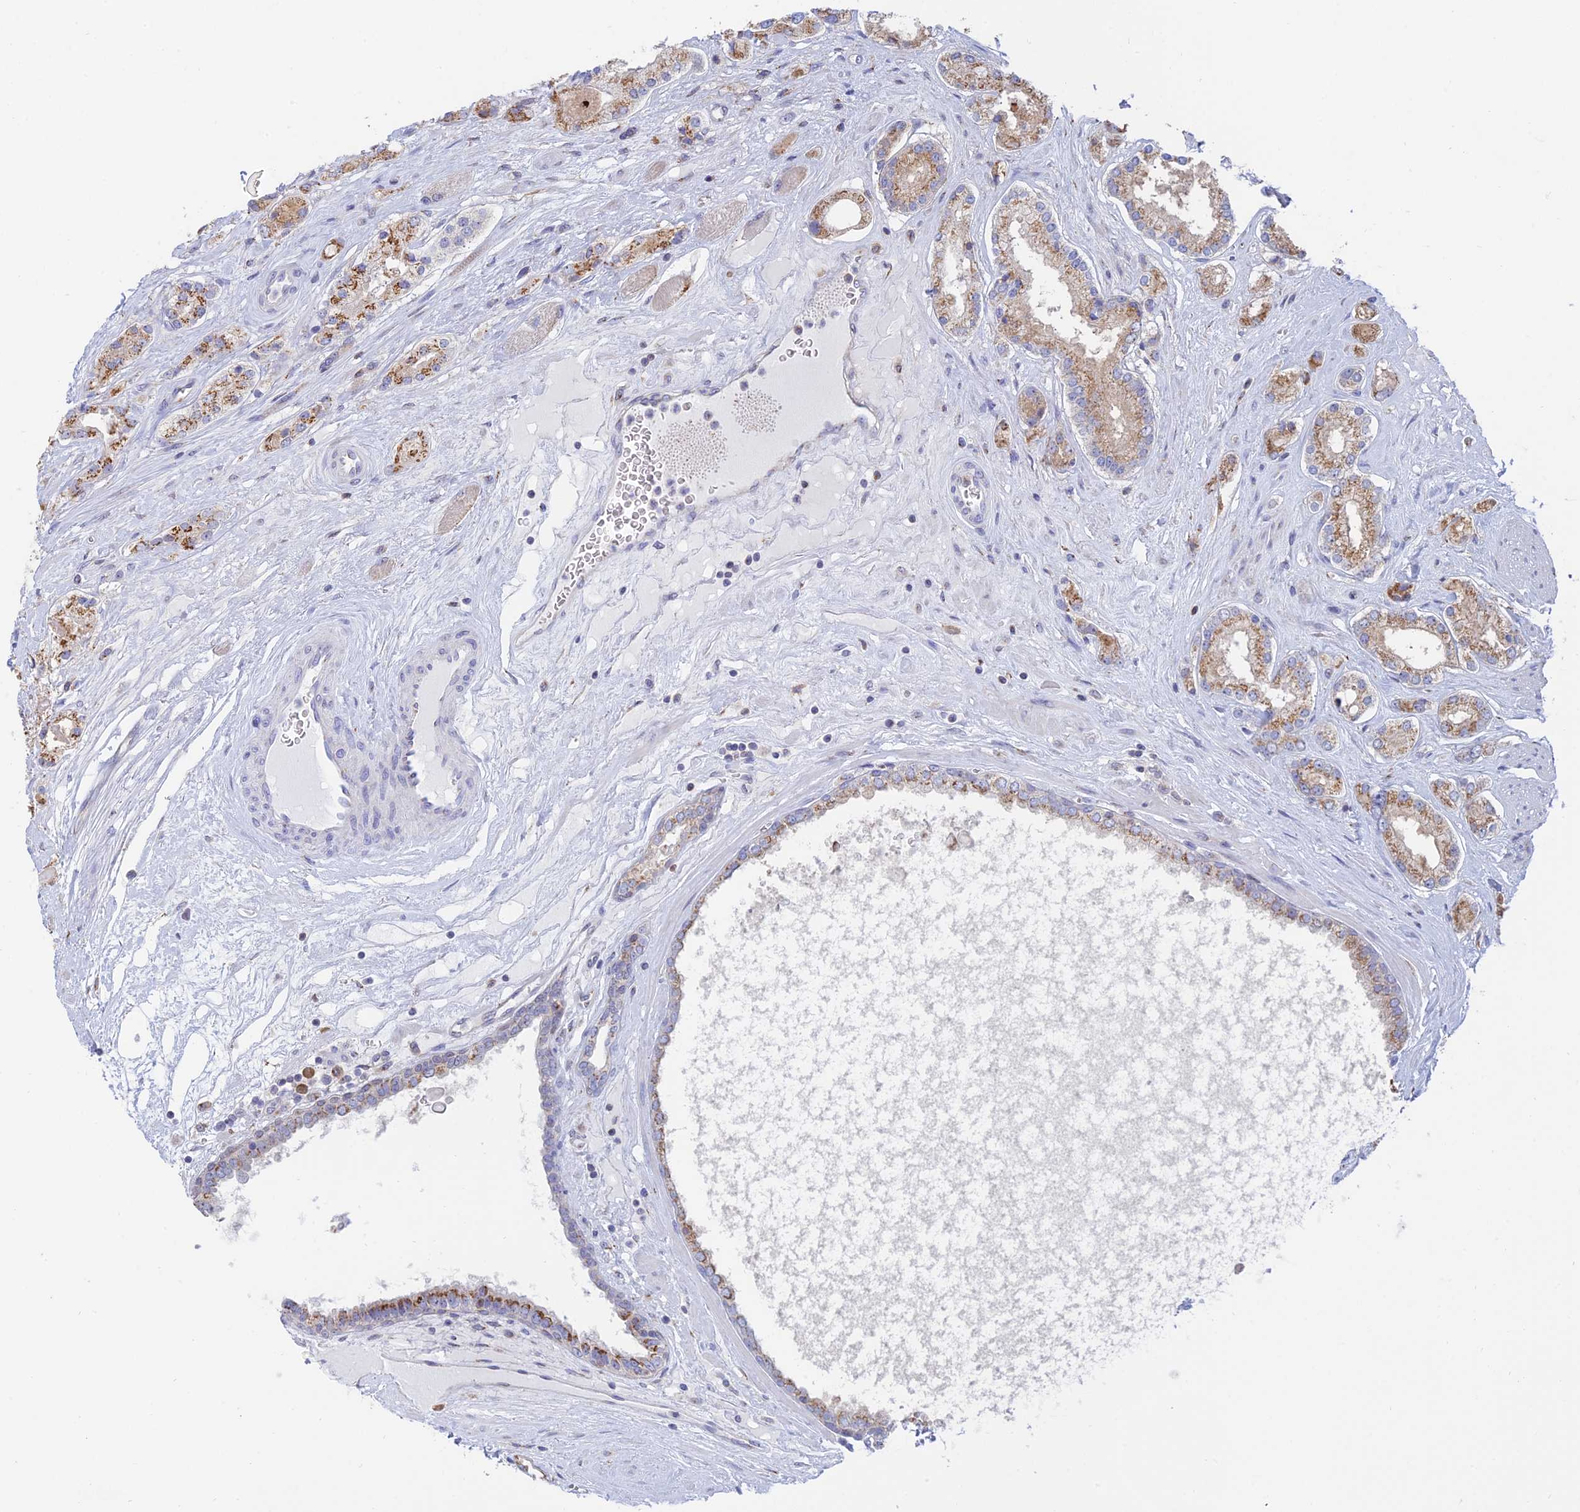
{"staining": {"intensity": "moderate", "quantity": ">75%", "location": "cytoplasmic/membranous"}, "tissue": "prostate cancer", "cell_type": "Tumor cells", "image_type": "cancer", "snomed": [{"axis": "morphology", "description": "Adenocarcinoma, High grade"}, {"axis": "topography", "description": "Prostate"}], "caption": "Human prostate cancer stained with a brown dye shows moderate cytoplasmic/membranous positive staining in approximately >75% of tumor cells.", "gene": "HS2ST1", "patient": {"sex": "male", "age": 67}}